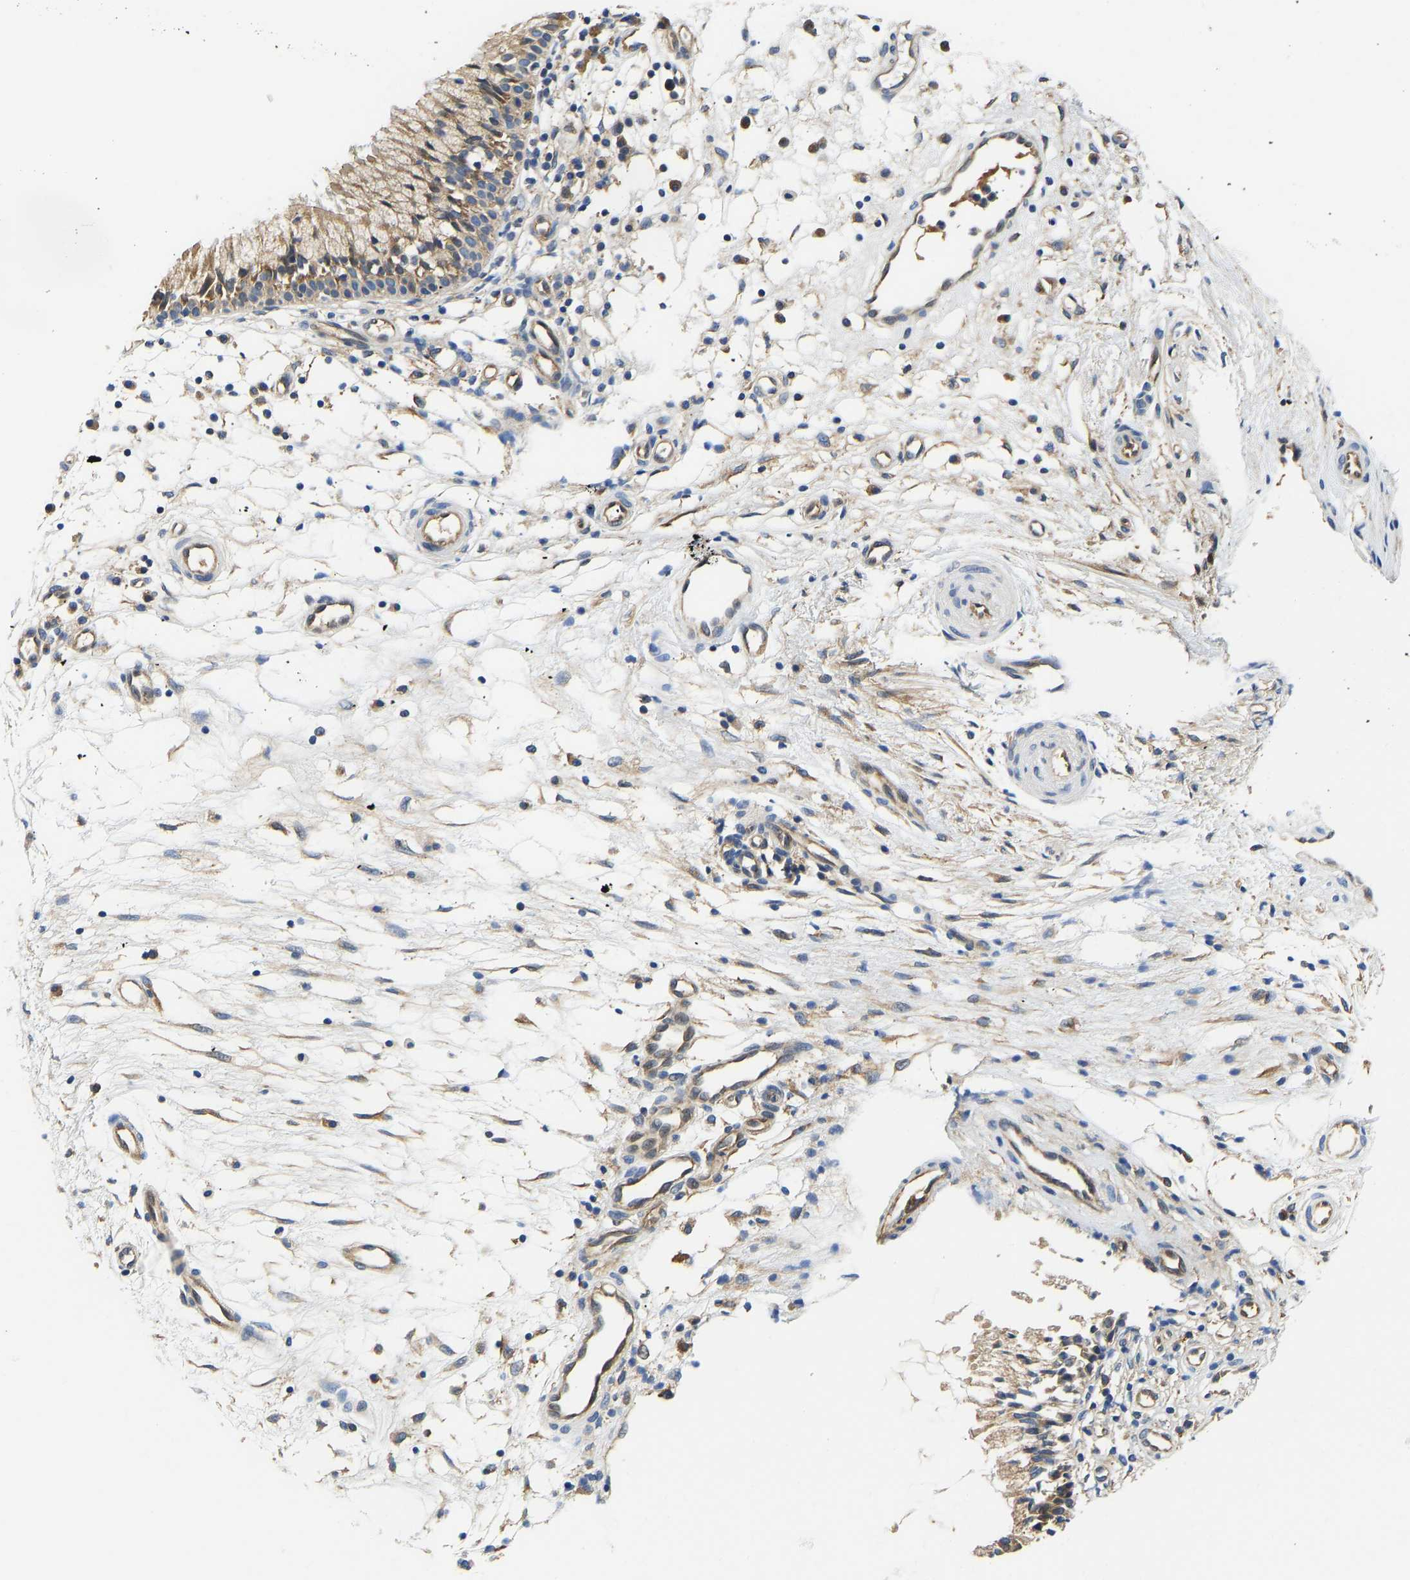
{"staining": {"intensity": "moderate", "quantity": ">75%", "location": "cytoplasmic/membranous"}, "tissue": "nasopharynx", "cell_type": "Respiratory epithelial cells", "image_type": "normal", "snomed": [{"axis": "morphology", "description": "Normal tissue, NOS"}, {"axis": "topography", "description": "Nasopharynx"}], "caption": "Immunohistochemistry (IHC) histopathology image of benign nasopharynx stained for a protein (brown), which demonstrates medium levels of moderate cytoplasmic/membranous staining in approximately >75% of respiratory epithelial cells.", "gene": "FLNB", "patient": {"sex": "male", "age": 21}}